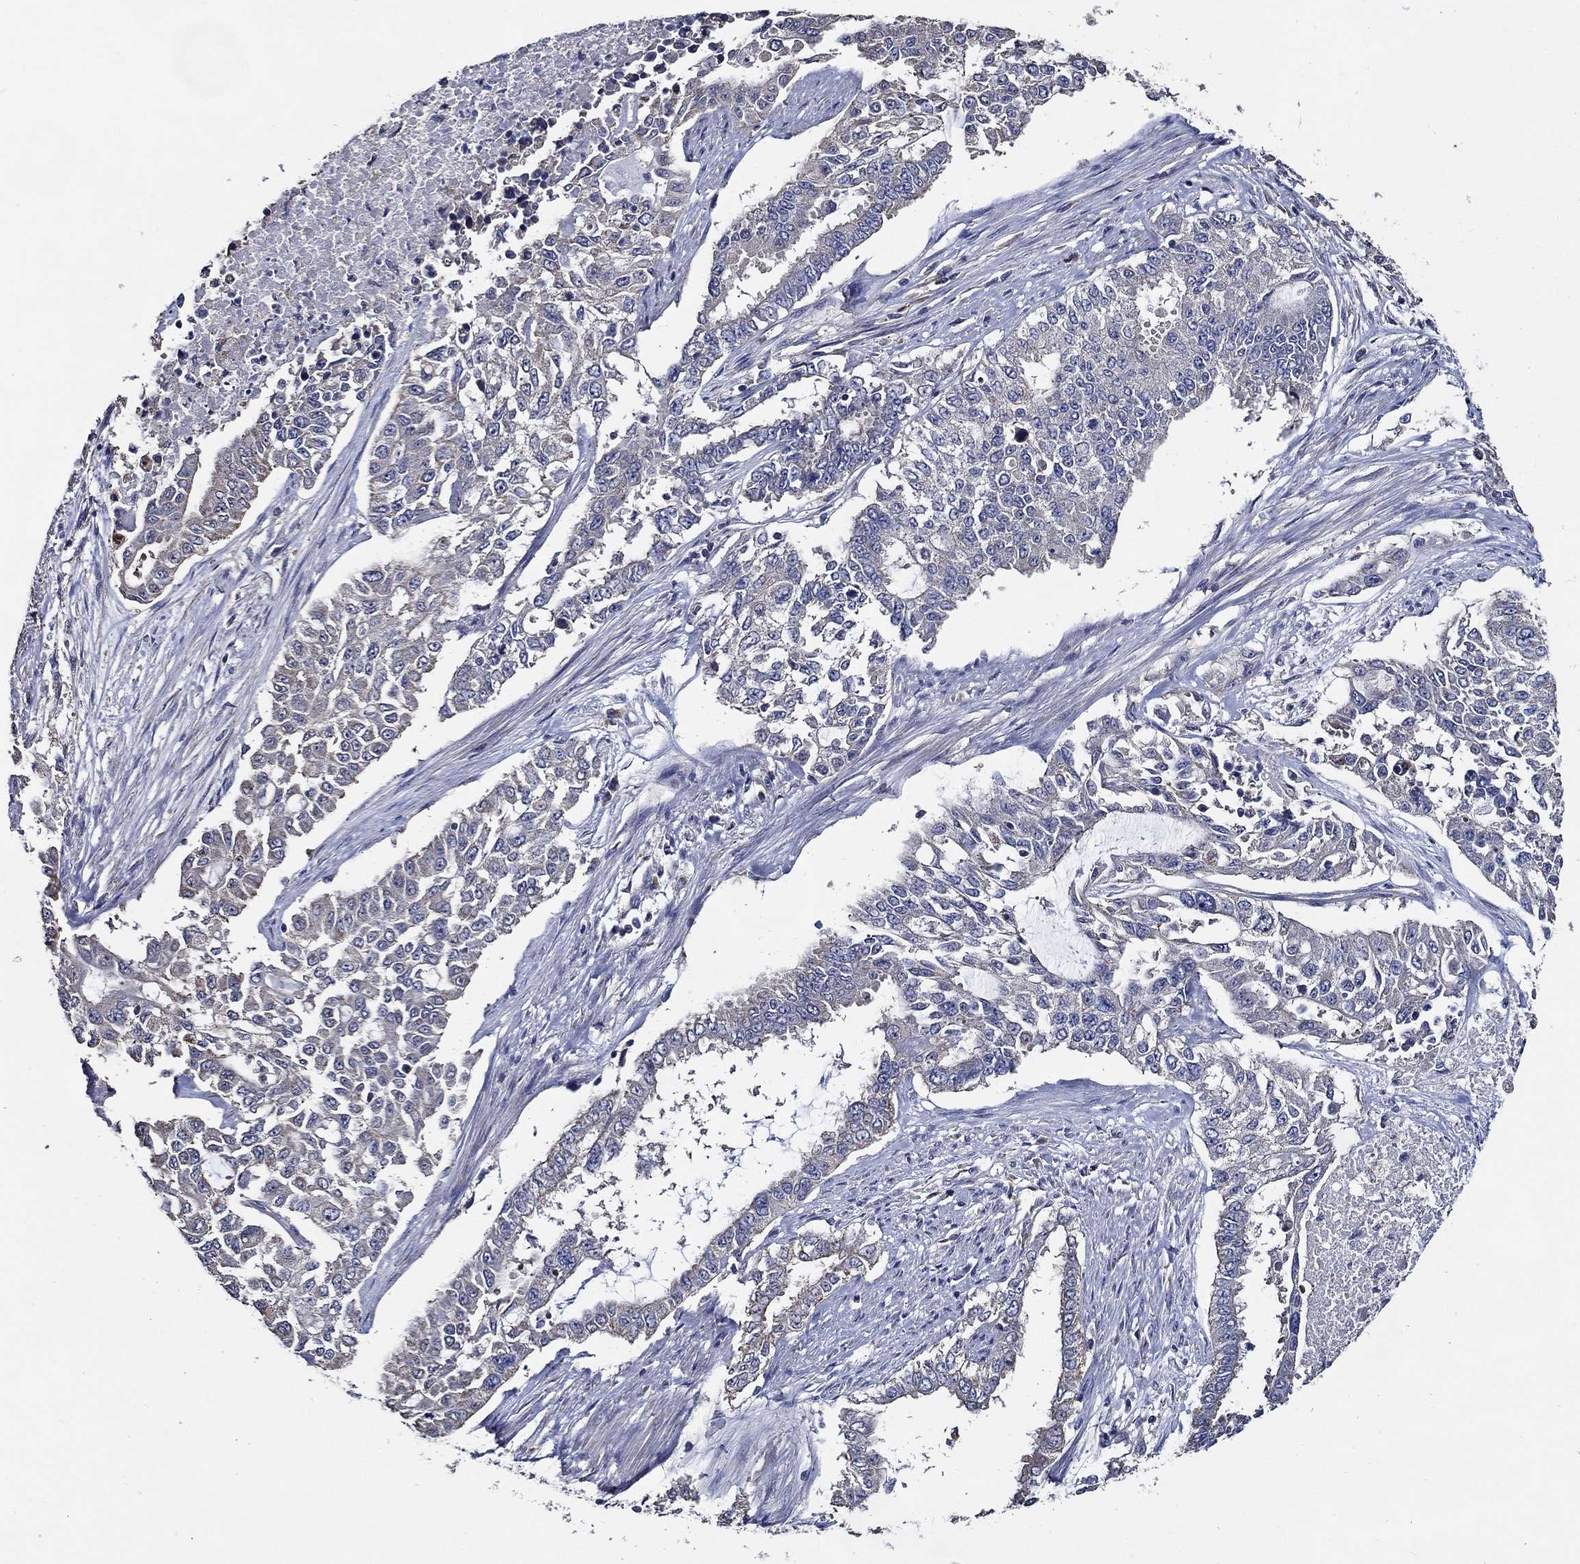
{"staining": {"intensity": "negative", "quantity": "none", "location": "none"}, "tissue": "endometrial cancer", "cell_type": "Tumor cells", "image_type": "cancer", "snomed": [{"axis": "morphology", "description": "Adenocarcinoma, NOS"}, {"axis": "topography", "description": "Uterus"}], "caption": "The photomicrograph reveals no significant expression in tumor cells of endometrial cancer (adenocarcinoma).", "gene": "WDR53", "patient": {"sex": "female", "age": 59}}